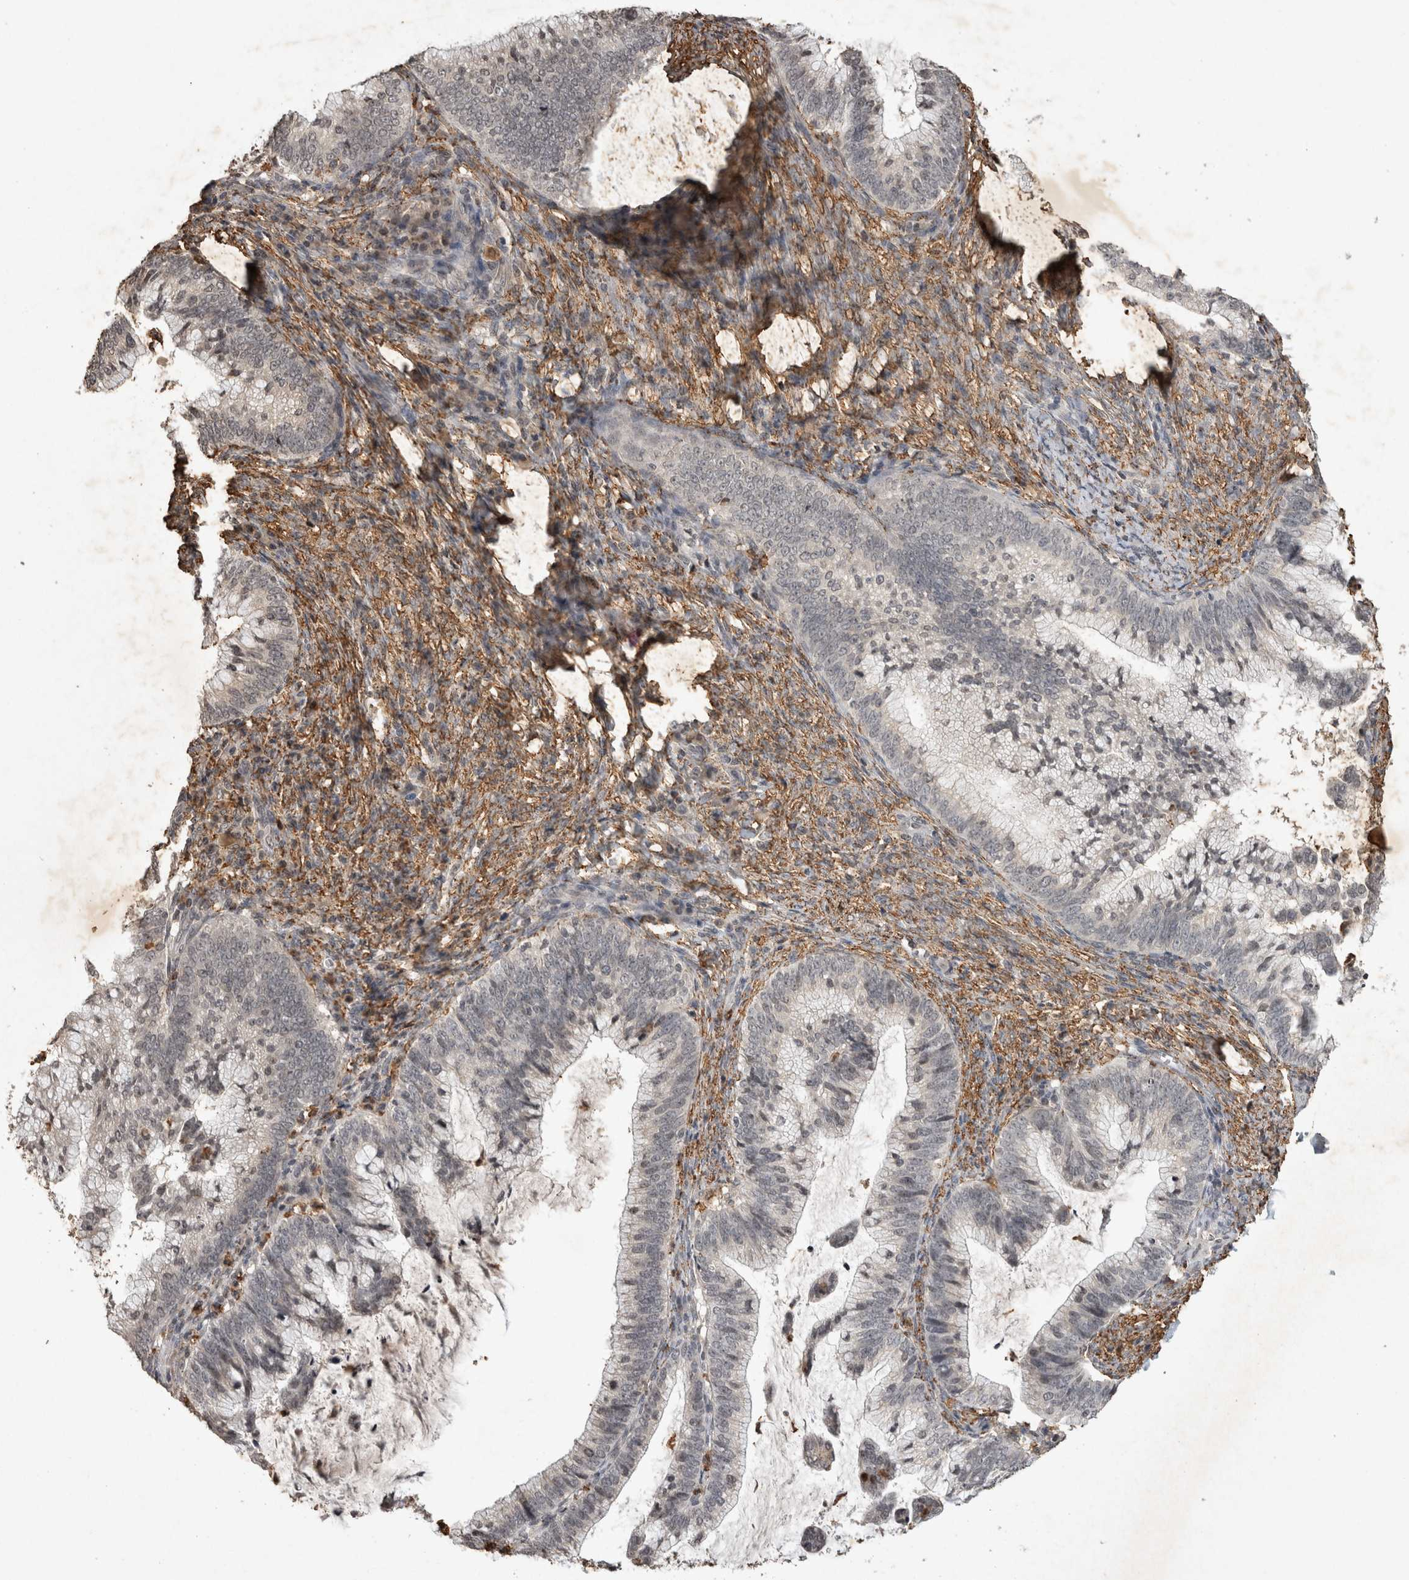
{"staining": {"intensity": "negative", "quantity": "none", "location": "none"}, "tissue": "cervical cancer", "cell_type": "Tumor cells", "image_type": "cancer", "snomed": [{"axis": "morphology", "description": "Adenocarcinoma, NOS"}, {"axis": "topography", "description": "Cervix"}], "caption": "Protein analysis of adenocarcinoma (cervical) demonstrates no significant expression in tumor cells. (Immunohistochemistry, brightfield microscopy, high magnification).", "gene": "HRK", "patient": {"sex": "female", "age": 36}}